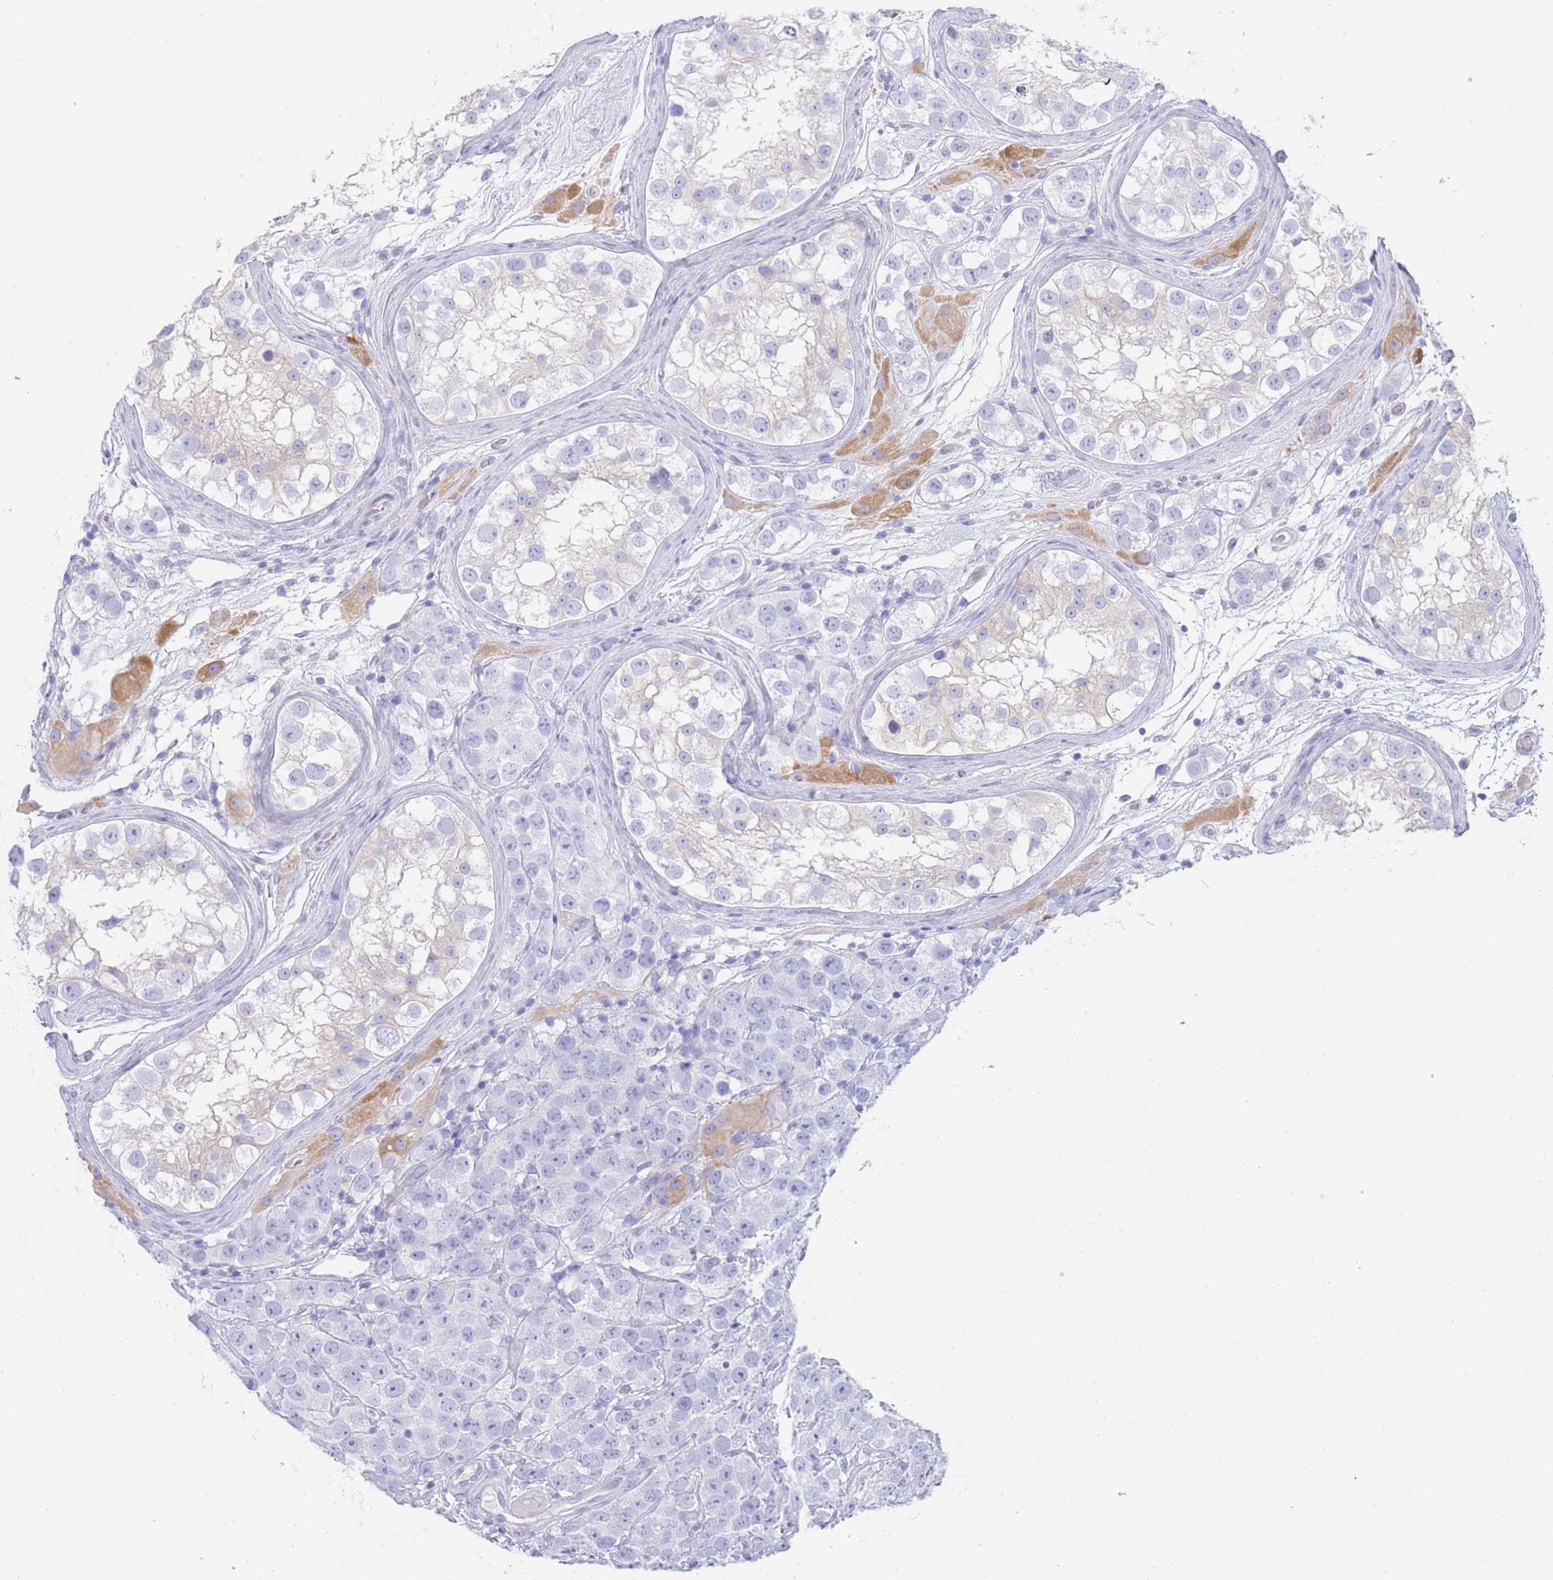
{"staining": {"intensity": "negative", "quantity": "none", "location": "none"}, "tissue": "testis cancer", "cell_type": "Tumor cells", "image_type": "cancer", "snomed": [{"axis": "morphology", "description": "Seminoma, NOS"}, {"axis": "topography", "description": "Testis"}], "caption": "Testis cancer (seminoma) stained for a protein using immunohistochemistry reveals no expression tumor cells.", "gene": "LRRC37A", "patient": {"sex": "male", "age": 28}}